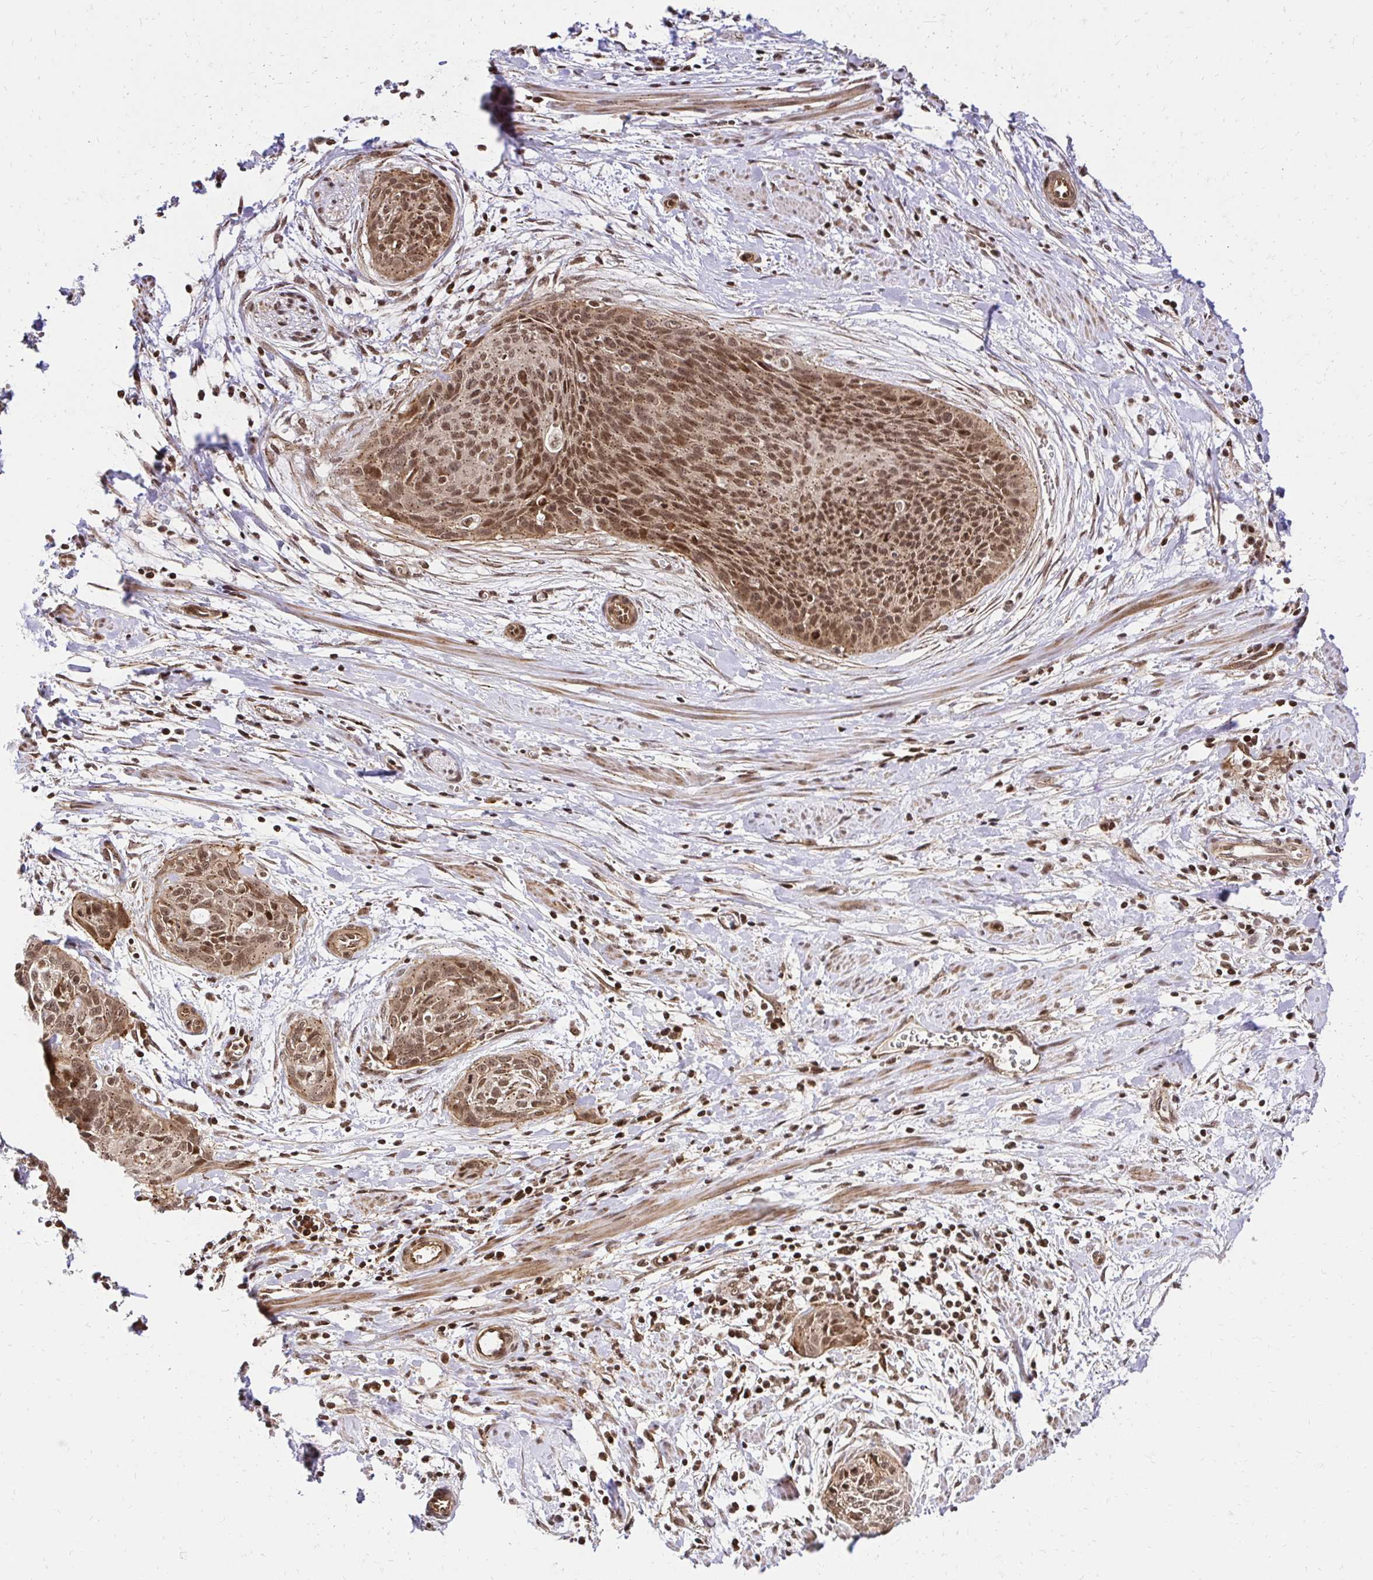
{"staining": {"intensity": "moderate", "quantity": ">75%", "location": "cytoplasmic/membranous,nuclear"}, "tissue": "cervical cancer", "cell_type": "Tumor cells", "image_type": "cancer", "snomed": [{"axis": "morphology", "description": "Squamous cell carcinoma, NOS"}, {"axis": "topography", "description": "Cervix"}], "caption": "Approximately >75% of tumor cells in cervical squamous cell carcinoma show moderate cytoplasmic/membranous and nuclear protein staining as visualized by brown immunohistochemical staining.", "gene": "GLYR1", "patient": {"sex": "female", "age": 55}}